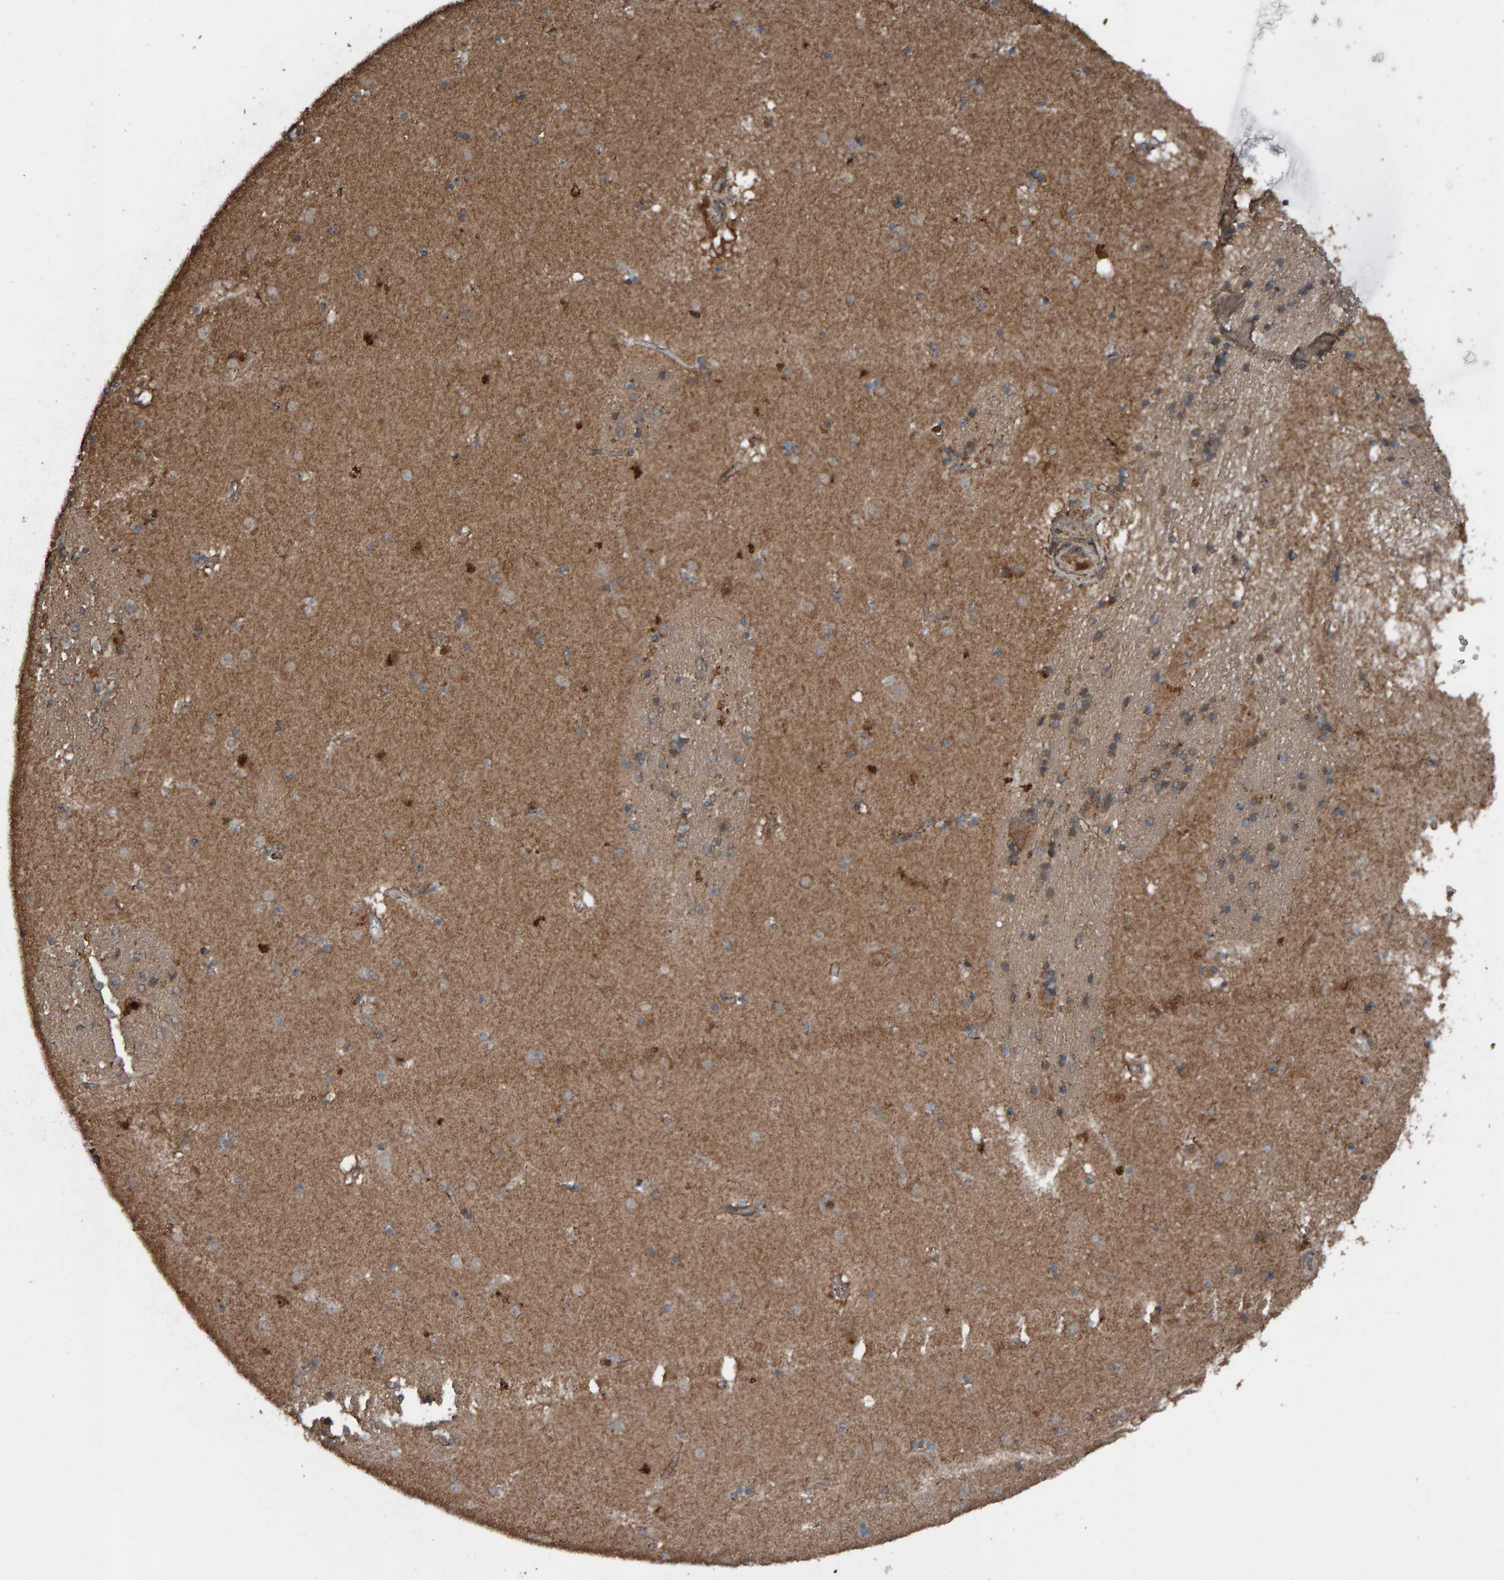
{"staining": {"intensity": "moderate", "quantity": ">75%", "location": "cytoplasmic/membranous"}, "tissue": "caudate", "cell_type": "Glial cells", "image_type": "normal", "snomed": [{"axis": "morphology", "description": "Normal tissue, NOS"}, {"axis": "topography", "description": "Lateral ventricle wall"}], "caption": "This photomicrograph demonstrates benign caudate stained with immunohistochemistry to label a protein in brown. The cytoplasmic/membranous of glial cells show moderate positivity for the protein. Nuclei are counter-stained blue.", "gene": "DUS1L", "patient": {"sex": "male", "age": 70}}